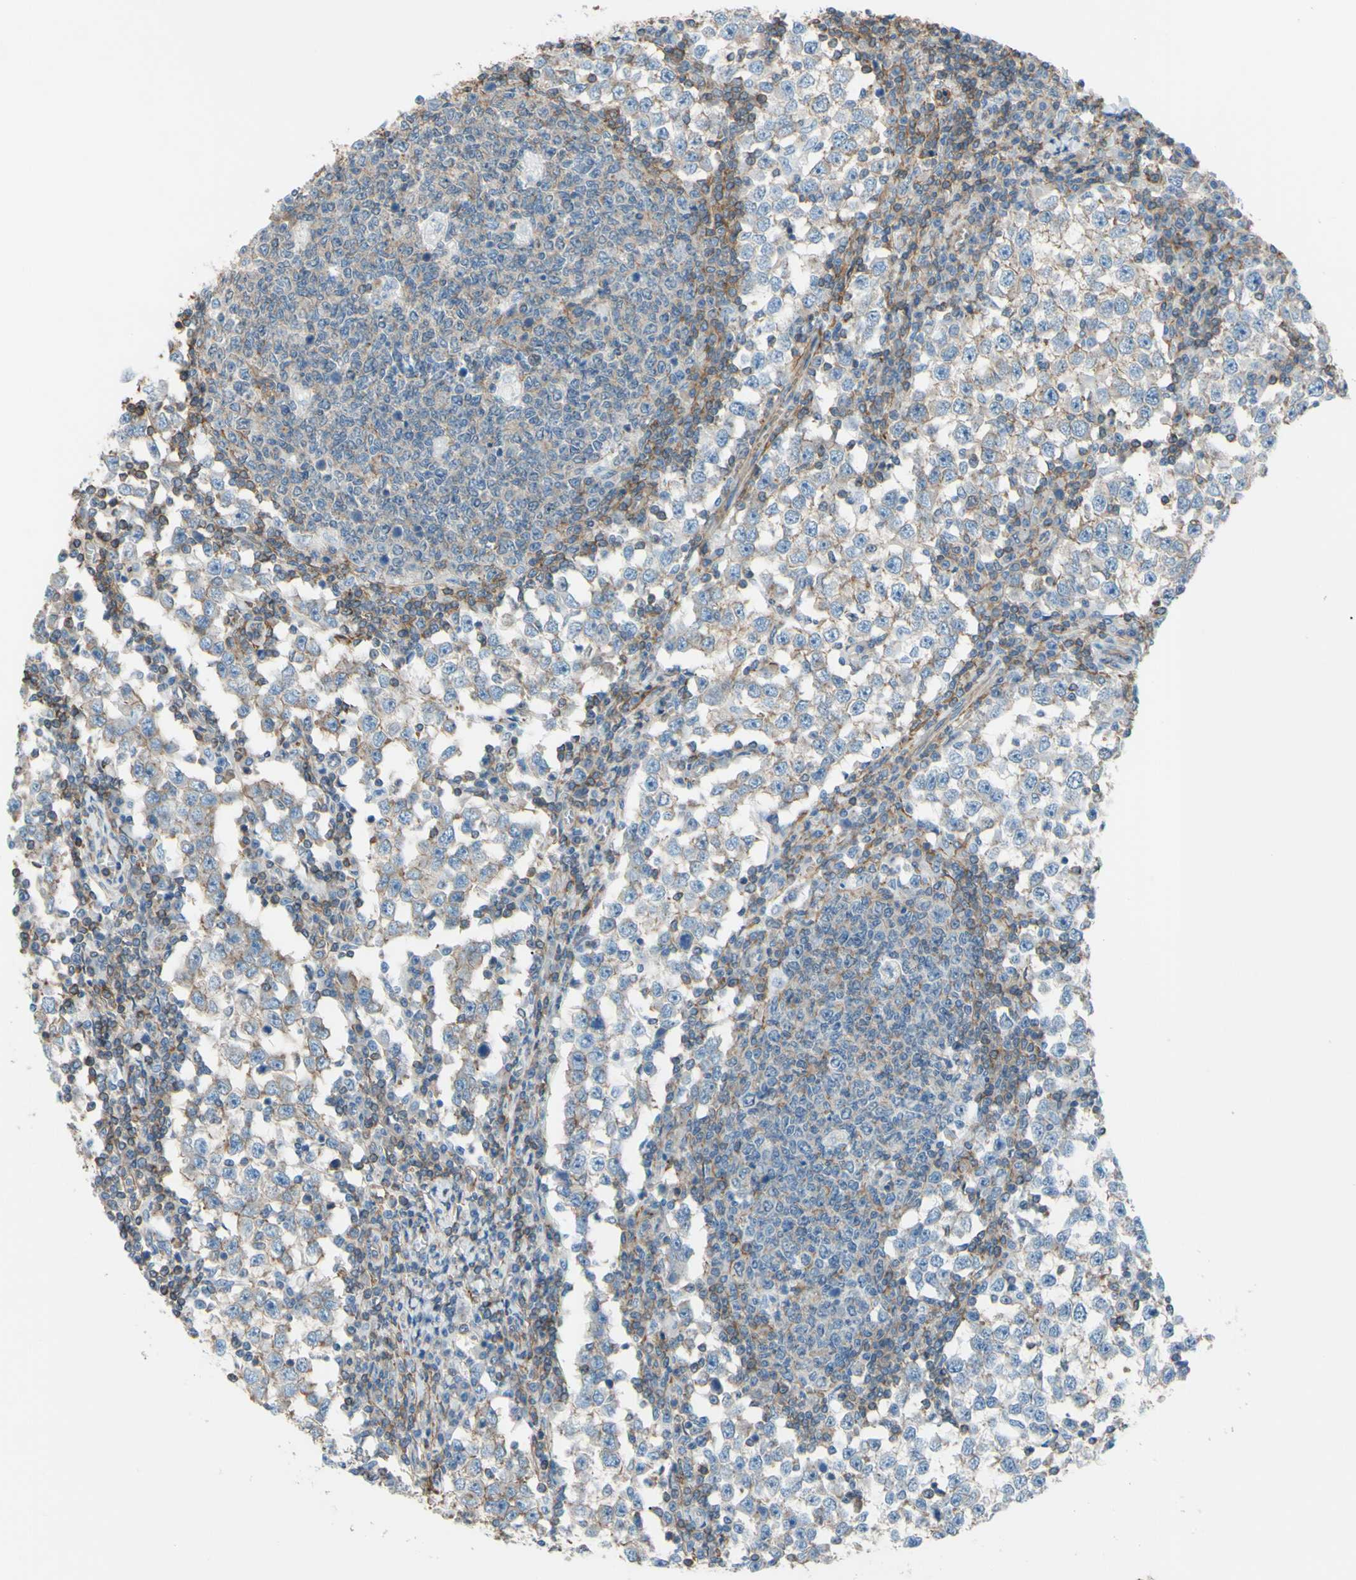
{"staining": {"intensity": "negative", "quantity": "none", "location": "none"}, "tissue": "testis cancer", "cell_type": "Tumor cells", "image_type": "cancer", "snomed": [{"axis": "morphology", "description": "Seminoma, NOS"}, {"axis": "topography", "description": "Testis"}], "caption": "Immunohistochemistry (IHC) image of neoplastic tissue: testis cancer (seminoma) stained with DAB (3,3'-diaminobenzidine) reveals no significant protein staining in tumor cells. The staining is performed using DAB brown chromogen with nuclei counter-stained in using hematoxylin.", "gene": "ADD1", "patient": {"sex": "male", "age": 65}}